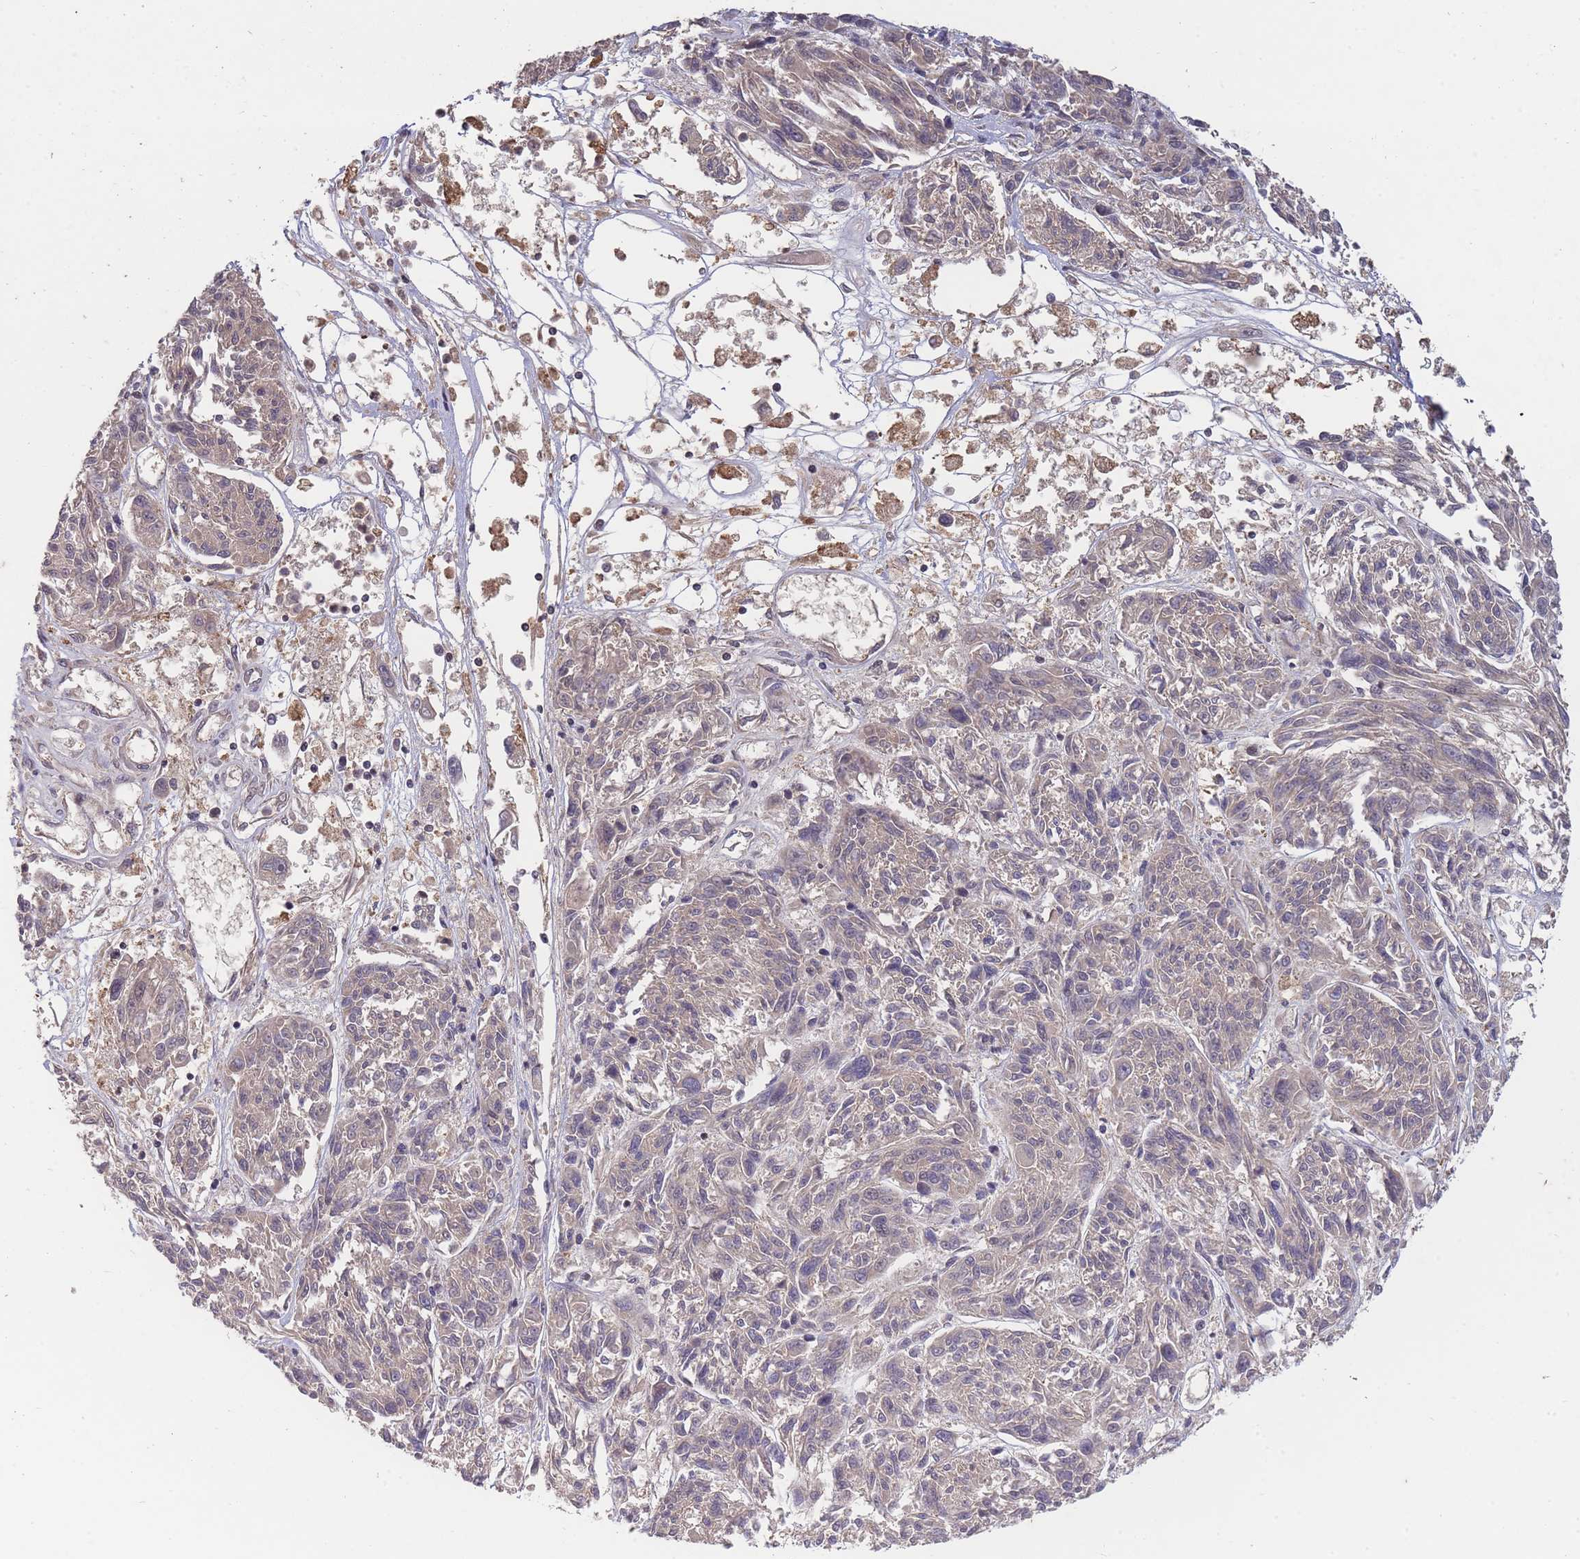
{"staining": {"intensity": "negative", "quantity": "none", "location": "none"}, "tissue": "melanoma", "cell_type": "Tumor cells", "image_type": "cancer", "snomed": [{"axis": "morphology", "description": "Malignant melanoma, NOS"}, {"axis": "topography", "description": "Skin"}], "caption": "Immunohistochemical staining of human melanoma demonstrates no significant positivity in tumor cells.", "gene": "RALGDS", "patient": {"sex": "male", "age": 53}}